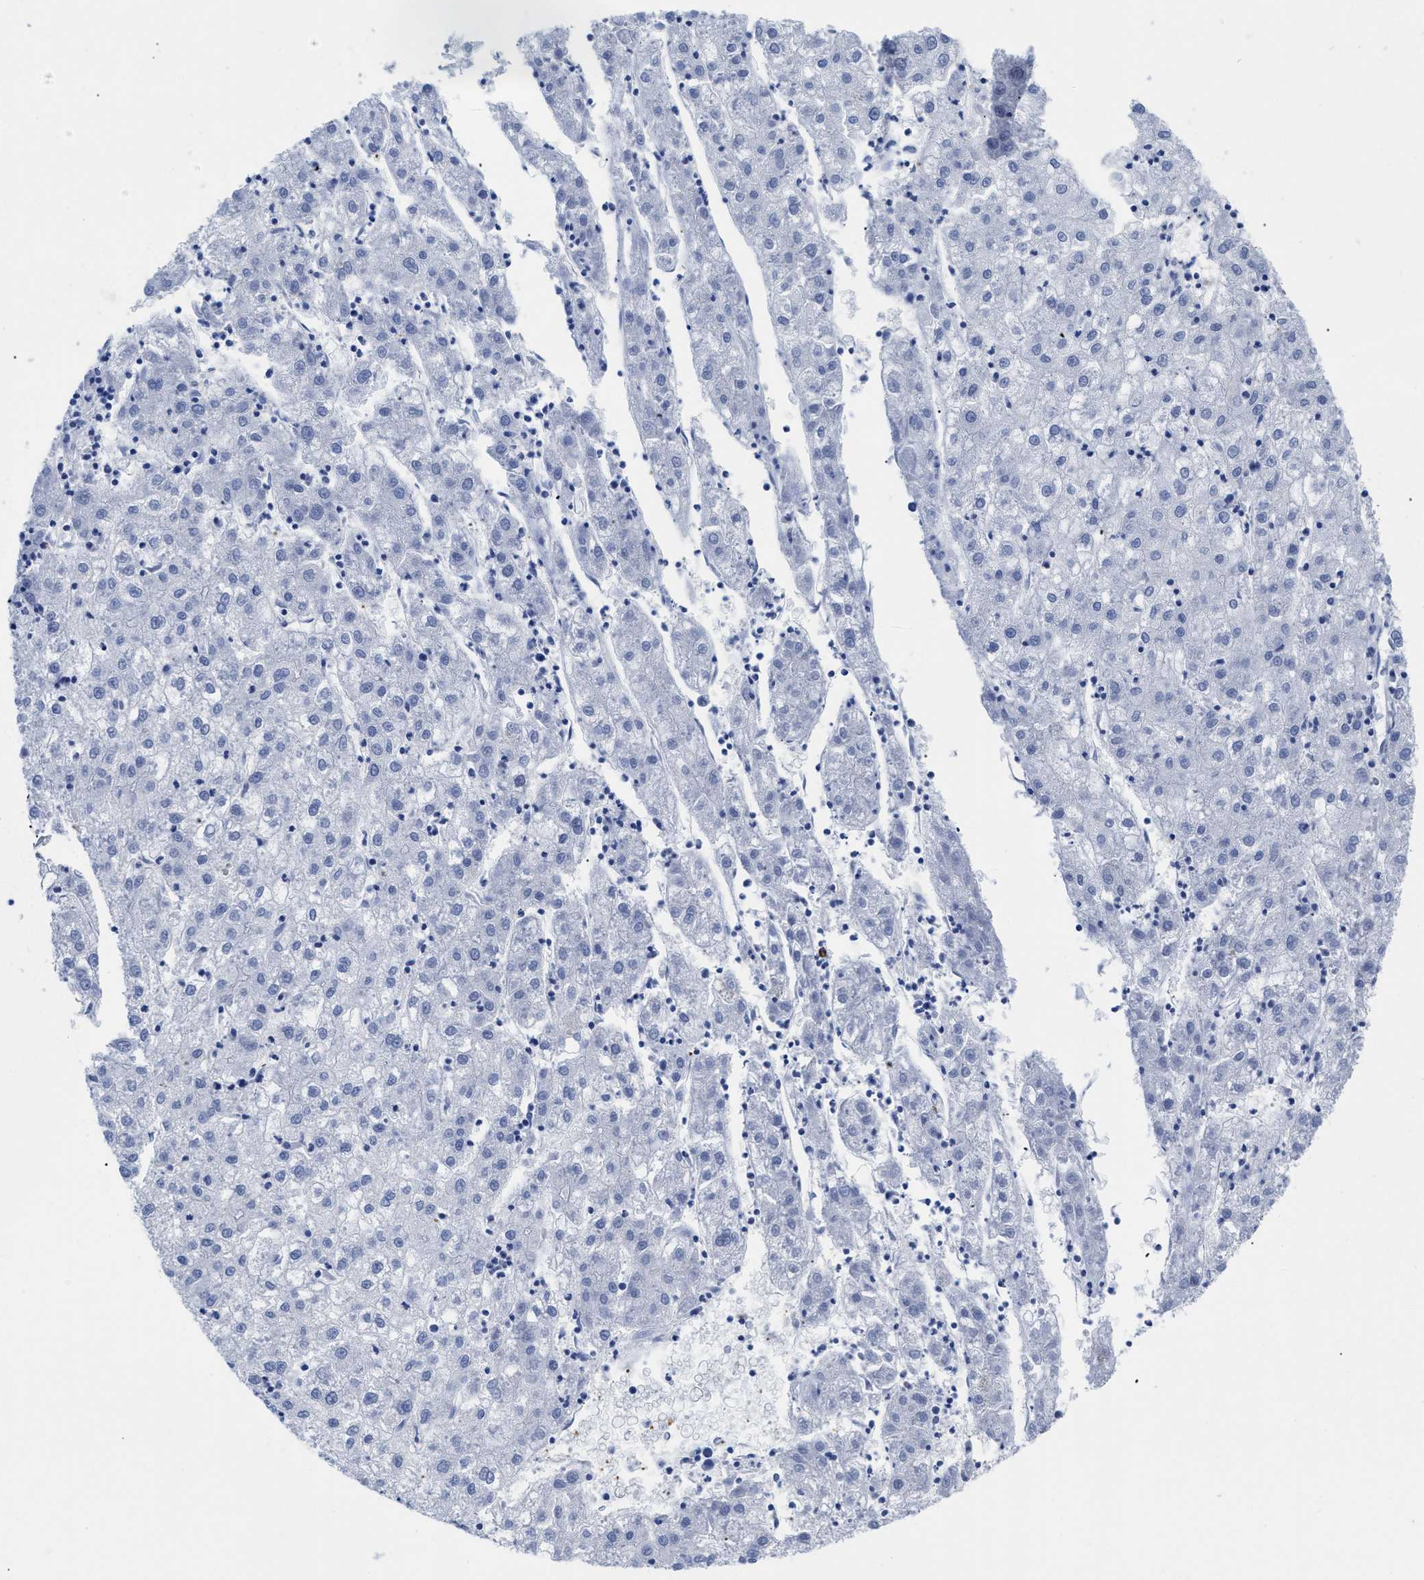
{"staining": {"intensity": "negative", "quantity": "none", "location": "none"}, "tissue": "liver cancer", "cell_type": "Tumor cells", "image_type": "cancer", "snomed": [{"axis": "morphology", "description": "Carcinoma, Hepatocellular, NOS"}, {"axis": "topography", "description": "Liver"}], "caption": "DAB (3,3'-diaminobenzidine) immunohistochemical staining of human liver hepatocellular carcinoma displays no significant expression in tumor cells.", "gene": "TREML1", "patient": {"sex": "male", "age": 72}}